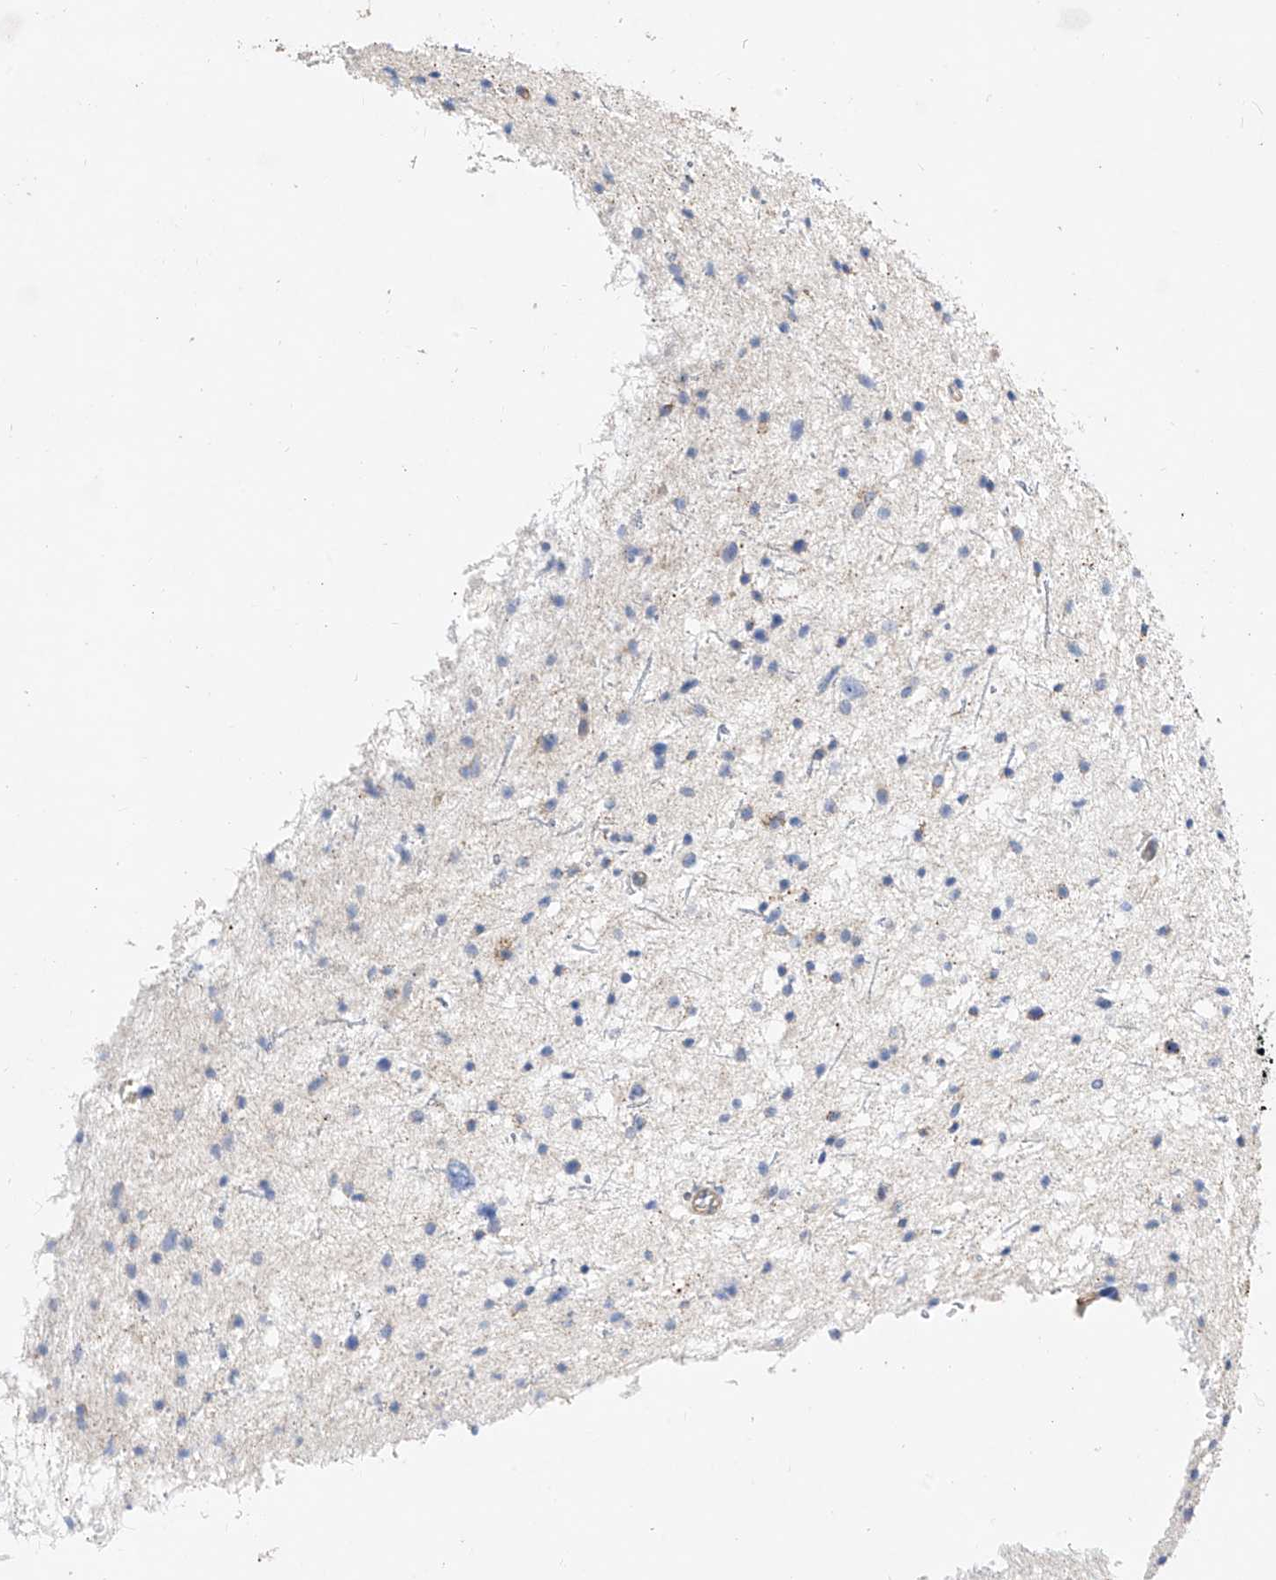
{"staining": {"intensity": "negative", "quantity": "none", "location": "none"}, "tissue": "glioma", "cell_type": "Tumor cells", "image_type": "cancer", "snomed": [{"axis": "morphology", "description": "Glioma, malignant, Low grade"}, {"axis": "topography", "description": "Brain"}], "caption": "Immunohistochemistry (IHC) image of neoplastic tissue: glioma stained with DAB displays no significant protein positivity in tumor cells.", "gene": "SCGB2A1", "patient": {"sex": "female", "age": 37}}